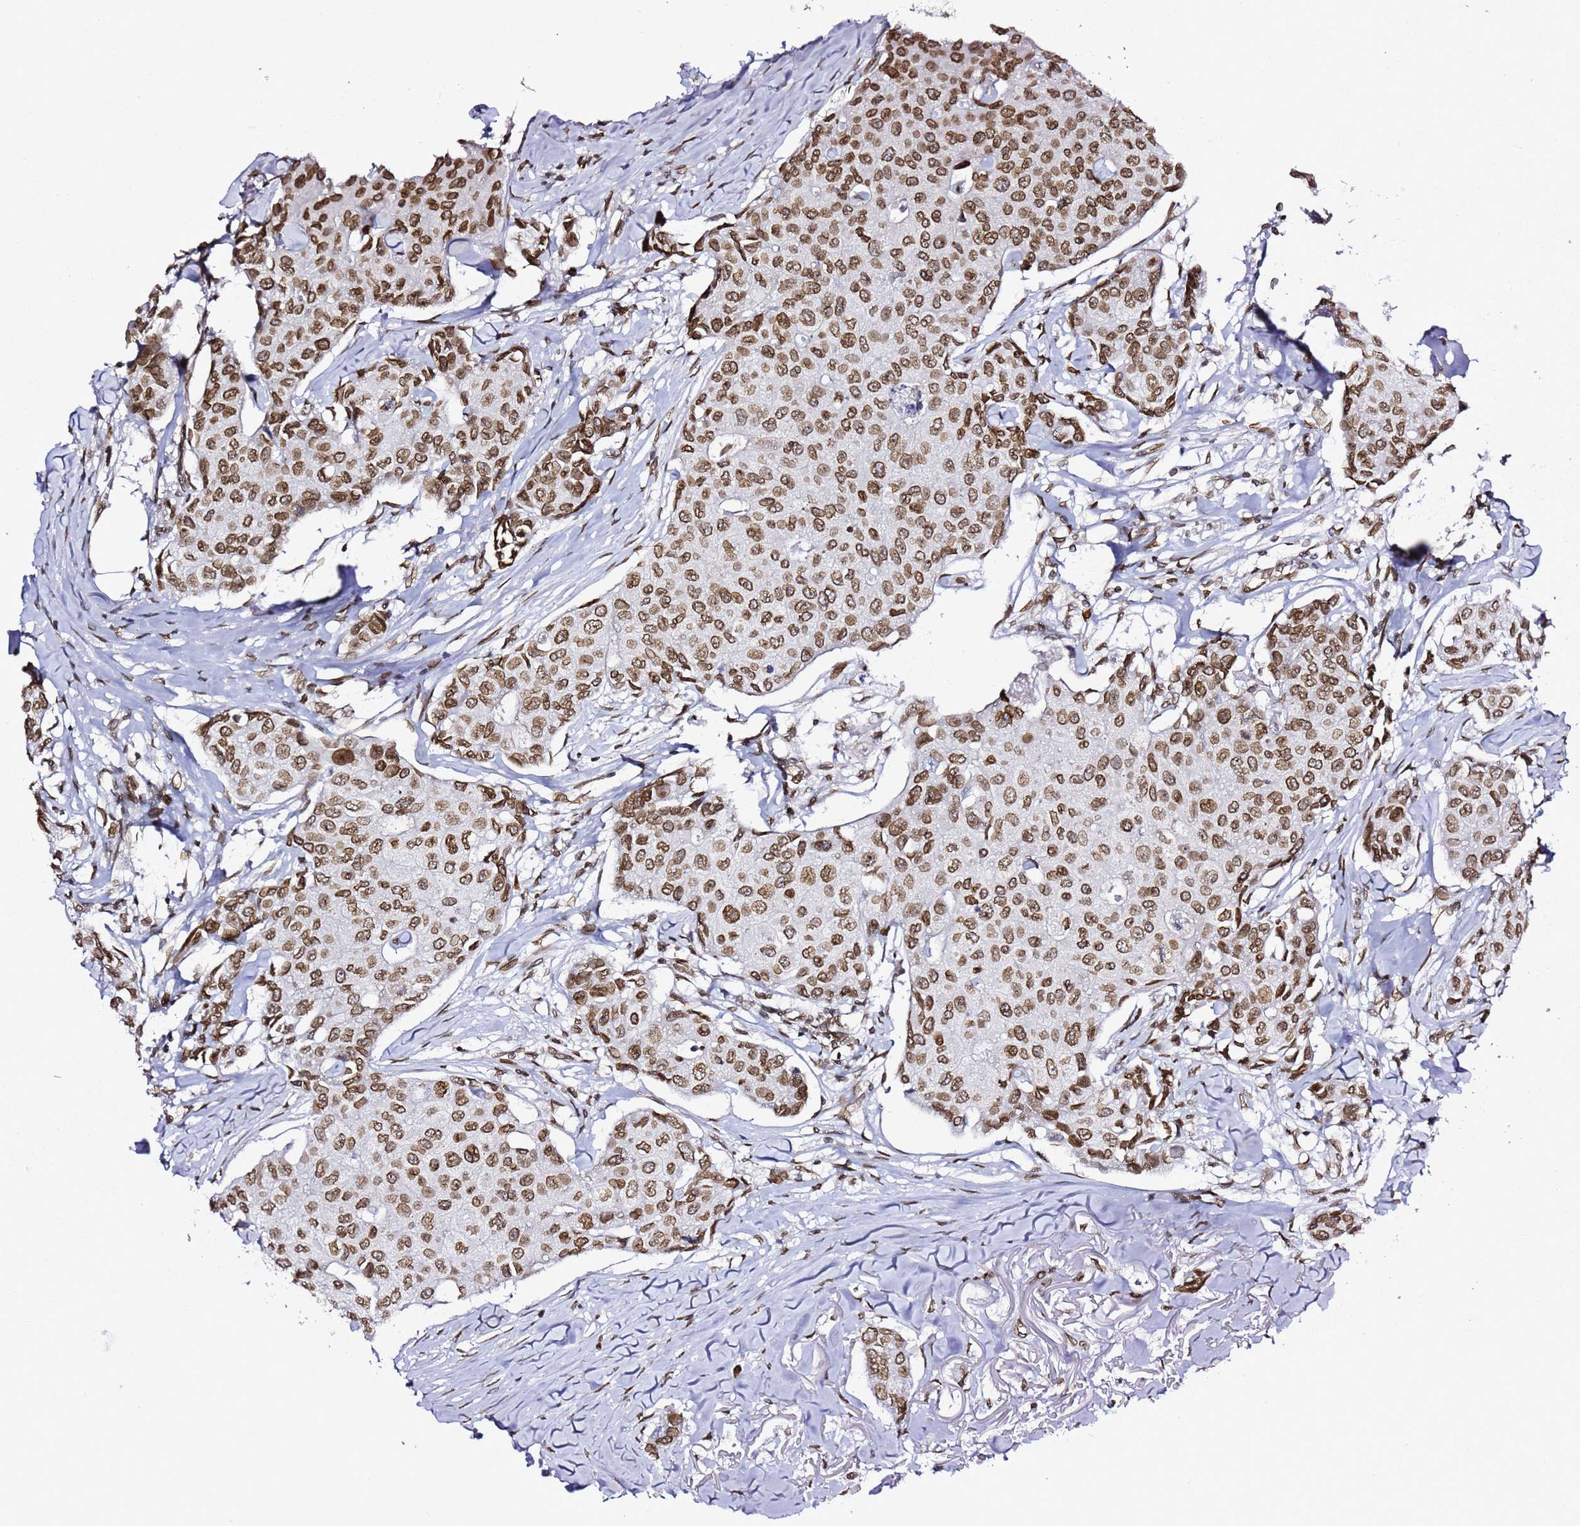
{"staining": {"intensity": "moderate", "quantity": ">75%", "location": "nuclear"}, "tissue": "breast cancer", "cell_type": "Tumor cells", "image_type": "cancer", "snomed": [{"axis": "morphology", "description": "Duct carcinoma"}, {"axis": "topography", "description": "Breast"}], "caption": "This histopathology image exhibits IHC staining of infiltrating ductal carcinoma (breast), with medium moderate nuclear expression in approximately >75% of tumor cells.", "gene": "POU6F1", "patient": {"sex": "female", "age": 80}}